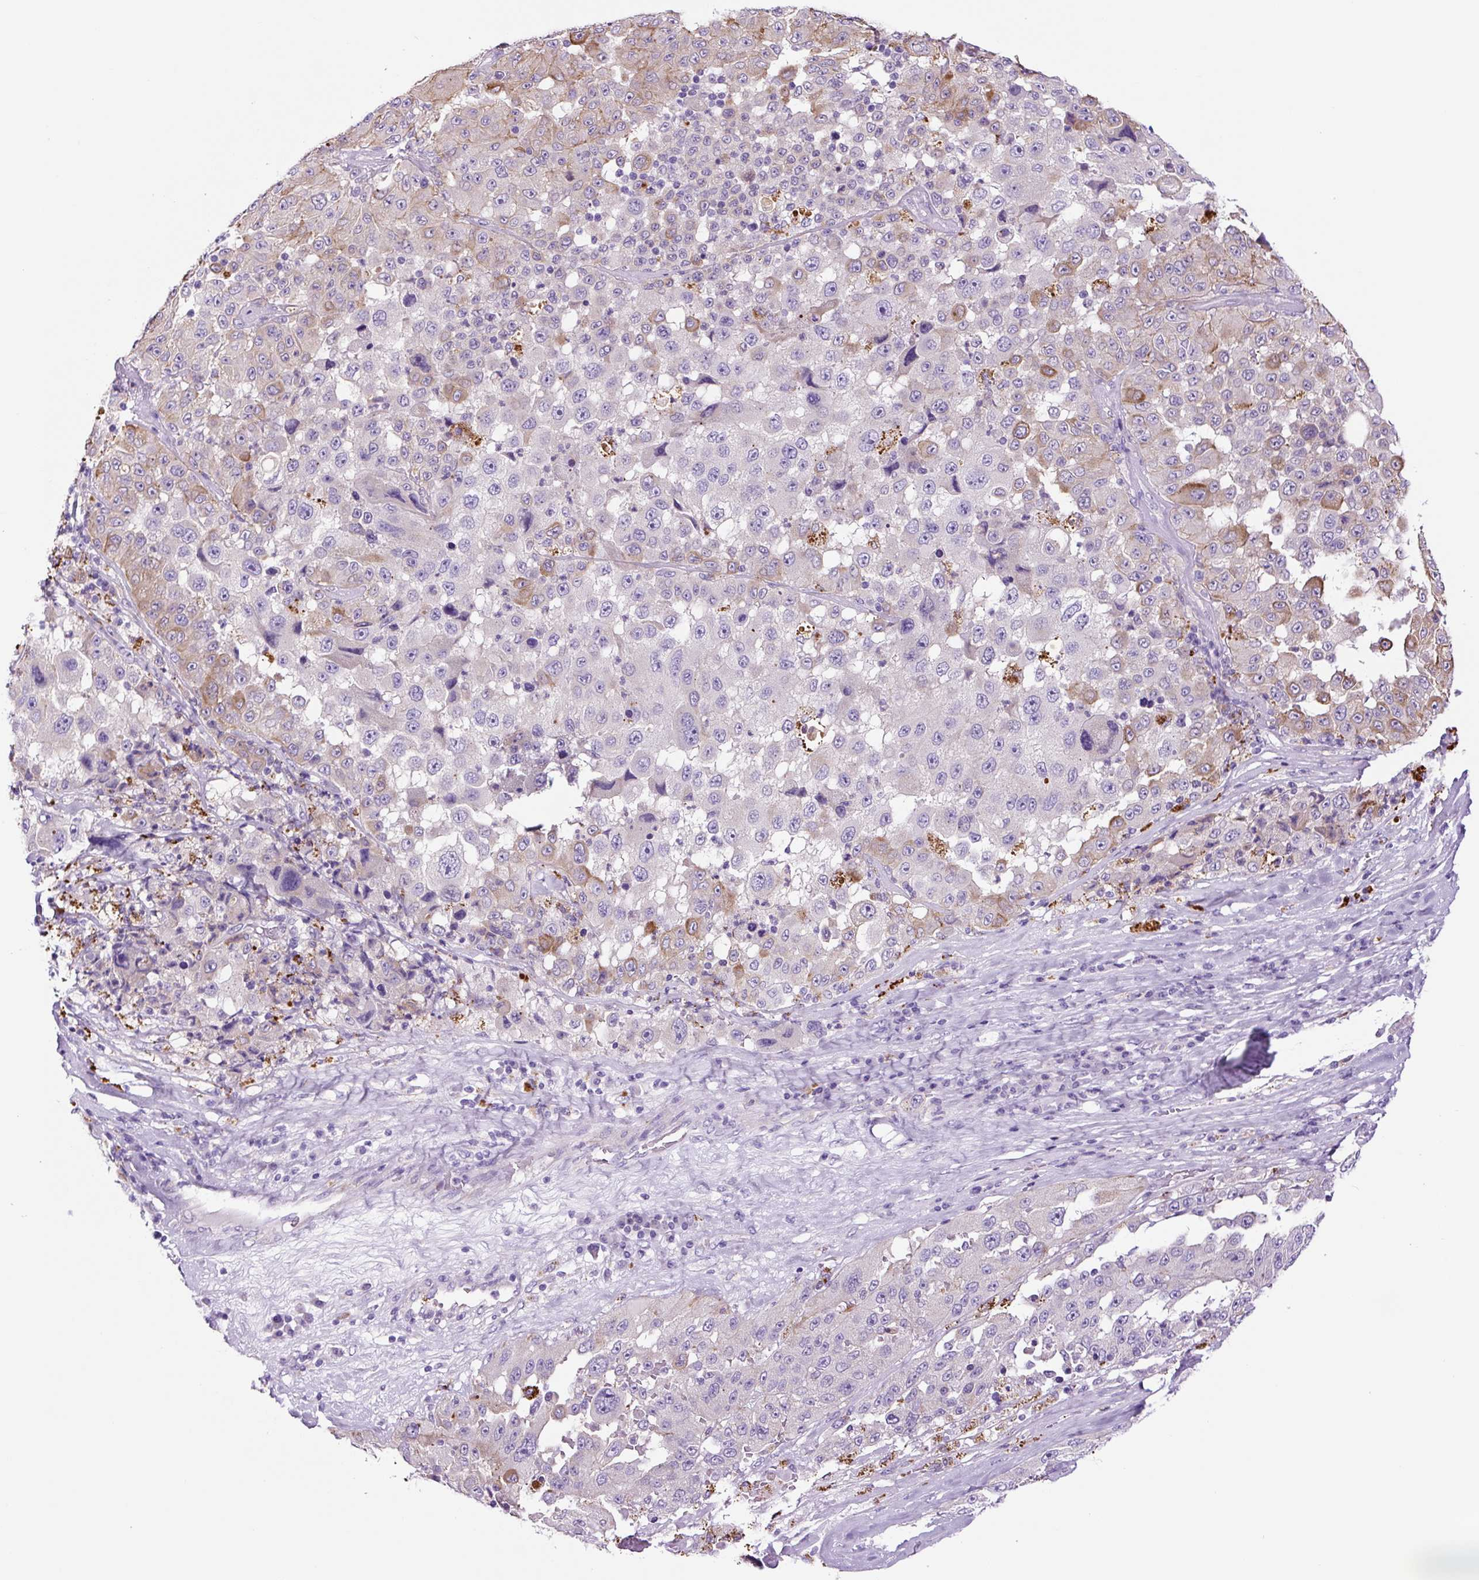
{"staining": {"intensity": "negative", "quantity": "none", "location": "none"}, "tissue": "melanoma", "cell_type": "Tumor cells", "image_type": "cancer", "snomed": [{"axis": "morphology", "description": "Malignant melanoma, Metastatic site"}, {"axis": "topography", "description": "Lymph node"}], "caption": "The IHC histopathology image has no significant expression in tumor cells of malignant melanoma (metastatic site) tissue. (DAB (3,3'-diaminobenzidine) immunohistochemistry (IHC) visualized using brightfield microscopy, high magnification).", "gene": "LCN10", "patient": {"sex": "male", "age": 62}}